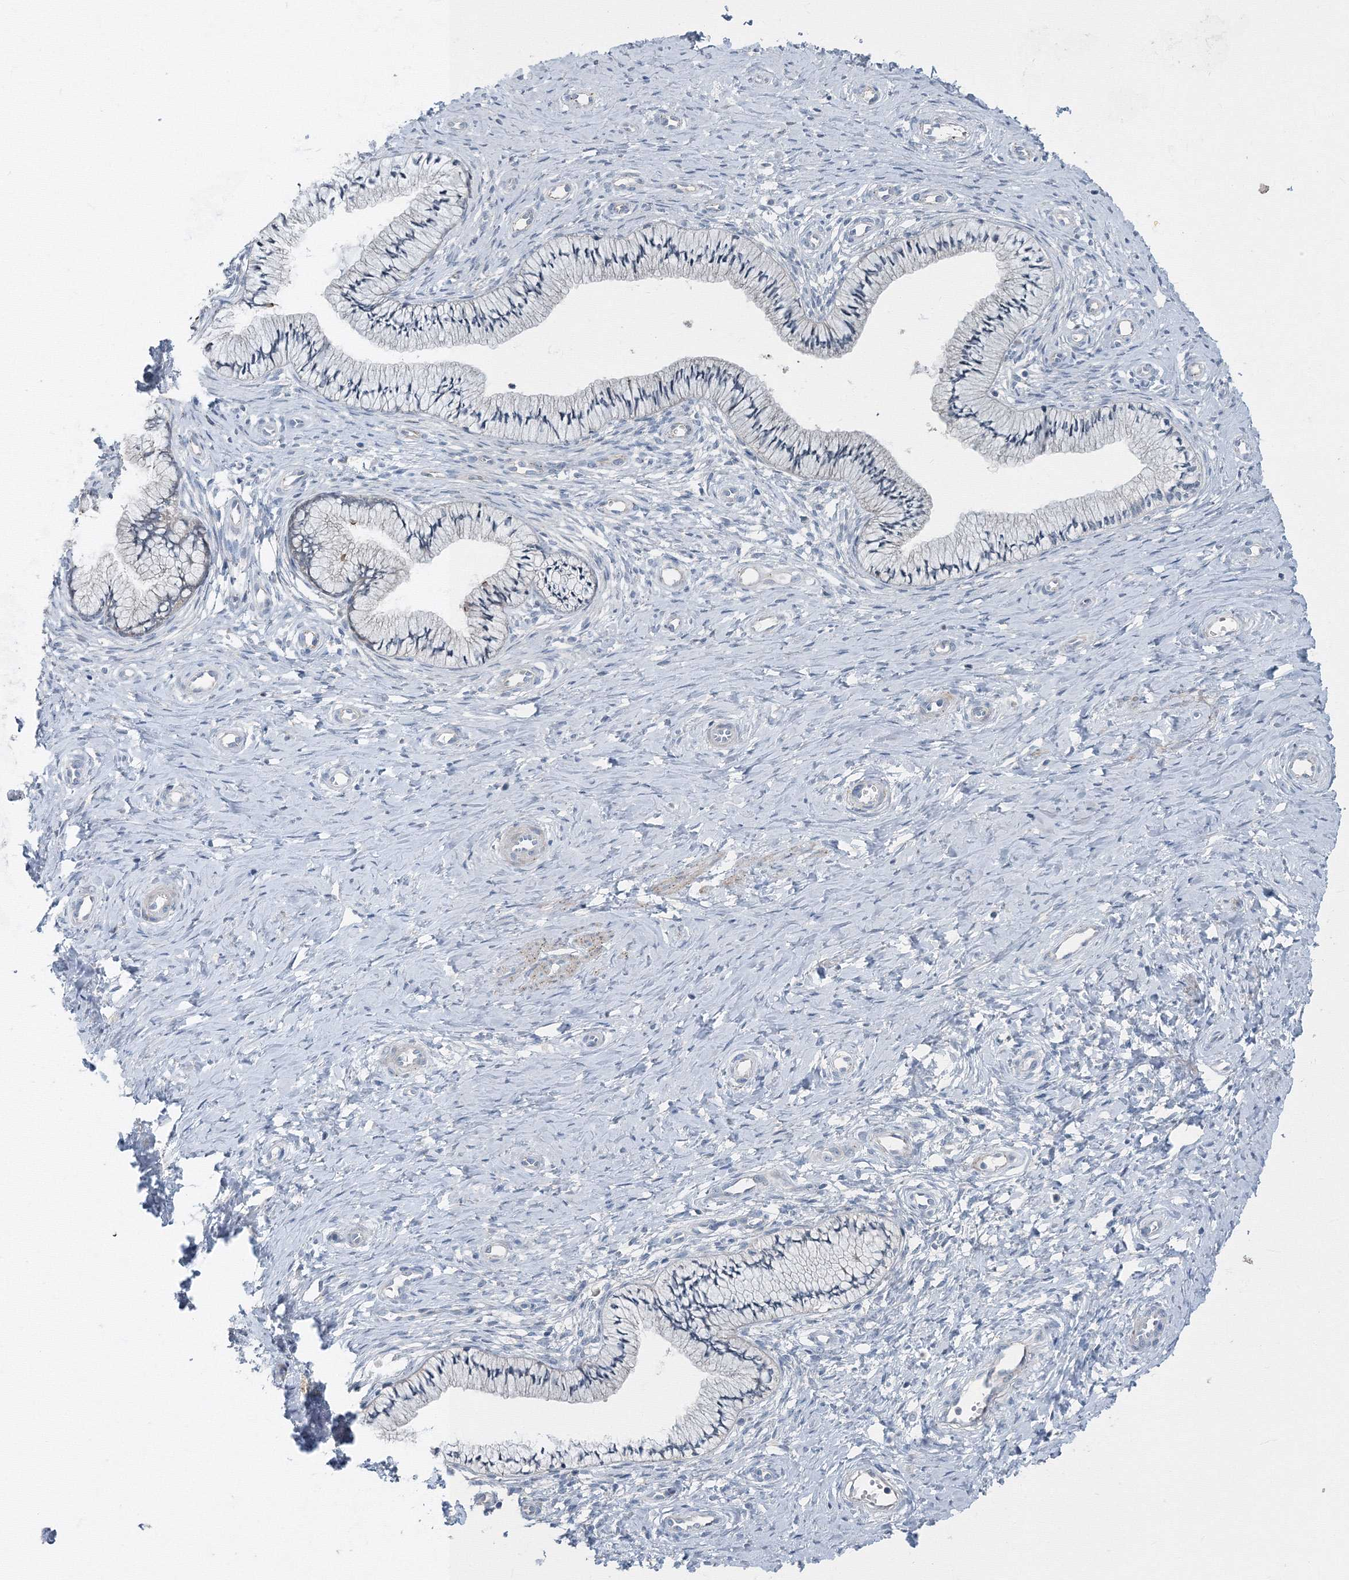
{"staining": {"intensity": "negative", "quantity": "none", "location": "none"}, "tissue": "cervix", "cell_type": "Glandular cells", "image_type": "normal", "snomed": [{"axis": "morphology", "description": "Normal tissue, NOS"}, {"axis": "topography", "description": "Cervix"}], "caption": "Immunohistochemistry (IHC) photomicrograph of normal cervix: cervix stained with DAB (3,3'-diaminobenzidine) shows no significant protein staining in glandular cells. The staining was performed using DAB to visualize the protein expression in brown, while the nuclei were stained in blue with hematoxylin (Magnification: 20x).", "gene": "AASDH", "patient": {"sex": "female", "age": 36}}